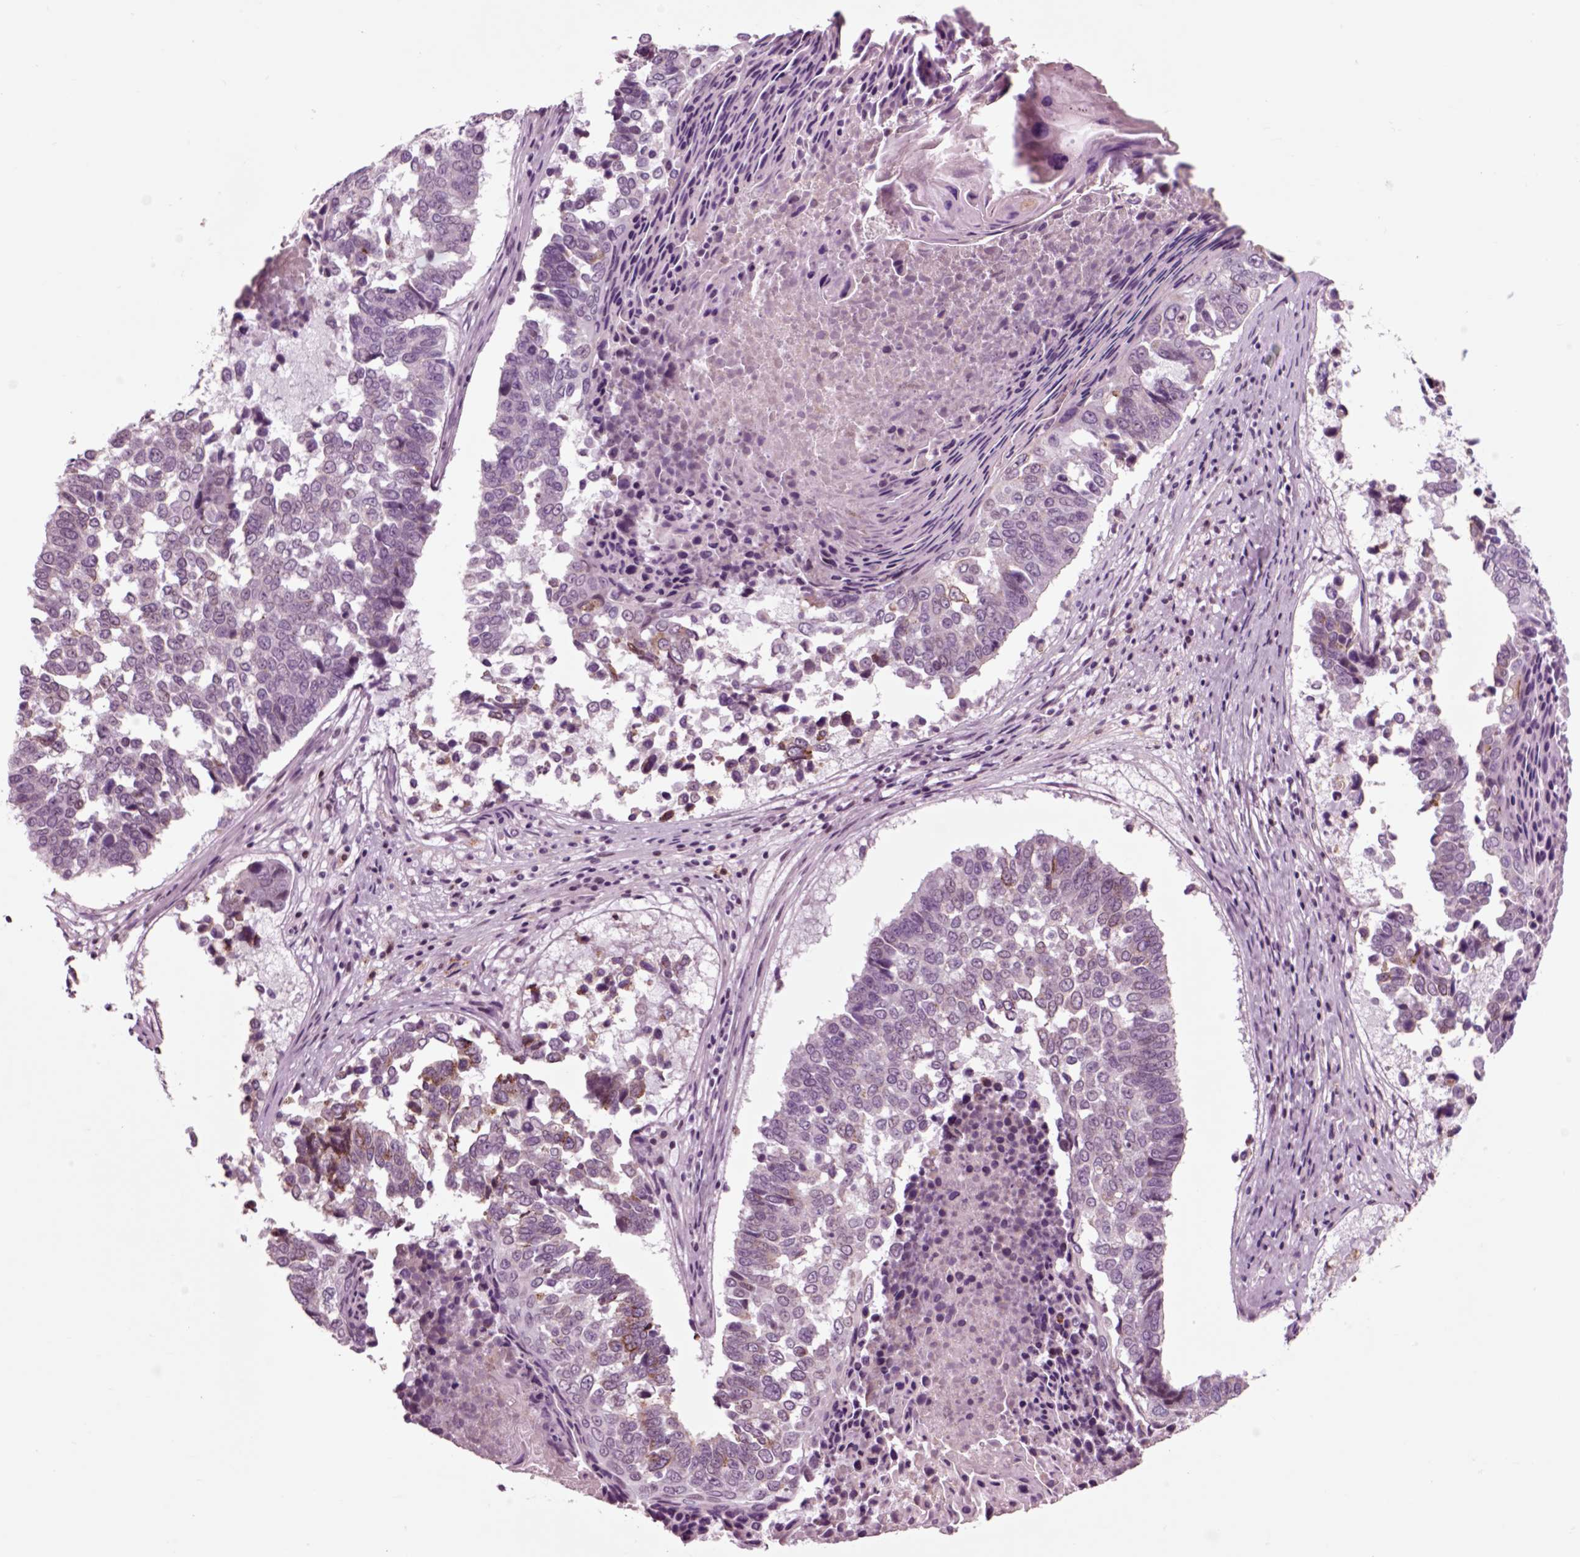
{"staining": {"intensity": "negative", "quantity": "none", "location": "none"}, "tissue": "lung cancer", "cell_type": "Tumor cells", "image_type": "cancer", "snomed": [{"axis": "morphology", "description": "Squamous cell carcinoma, NOS"}, {"axis": "topography", "description": "Lung"}], "caption": "A photomicrograph of human squamous cell carcinoma (lung) is negative for staining in tumor cells.", "gene": "CHGB", "patient": {"sex": "male", "age": 73}}